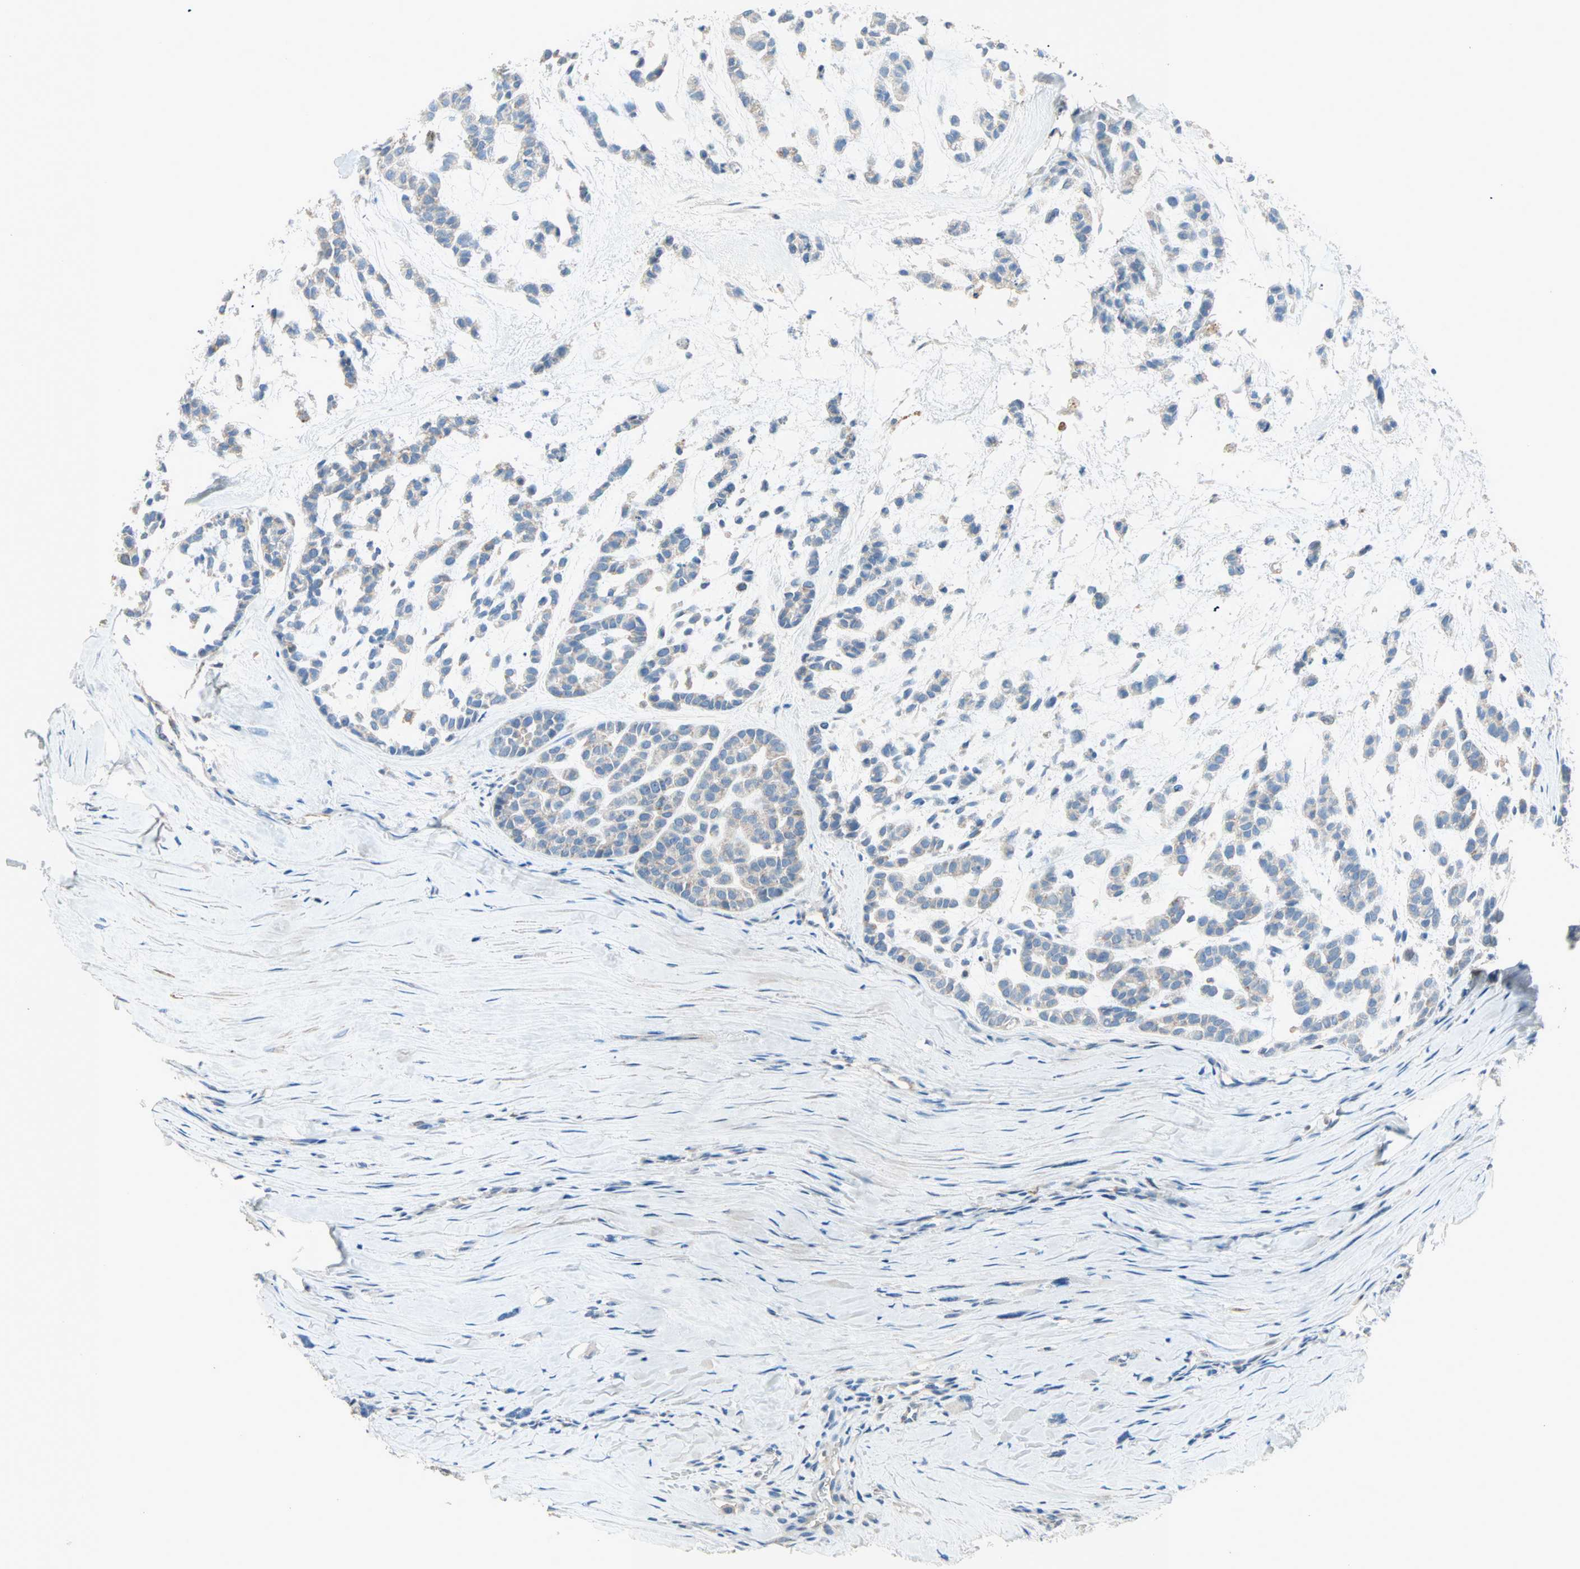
{"staining": {"intensity": "negative", "quantity": "none", "location": "none"}, "tissue": "head and neck cancer", "cell_type": "Tumor cells", "image_type": "cancer", "snomed": [{"axis": "morphology", "description": "Adenocarcinoma, NOS"}, {"axis": "morphology", "description": "Adenoma, NOS"}, {"axis": "topography", "description": "Head-Neck"}], "caption": "DAB immunohistochemical staining of adenocarcinoma (head and neck) reveals no significant expression in tumor cells. (DAB immunohistochemistry, high magnification).", "gene": "ACVRL1", "patient": {"sex": "female", "age": 55}}